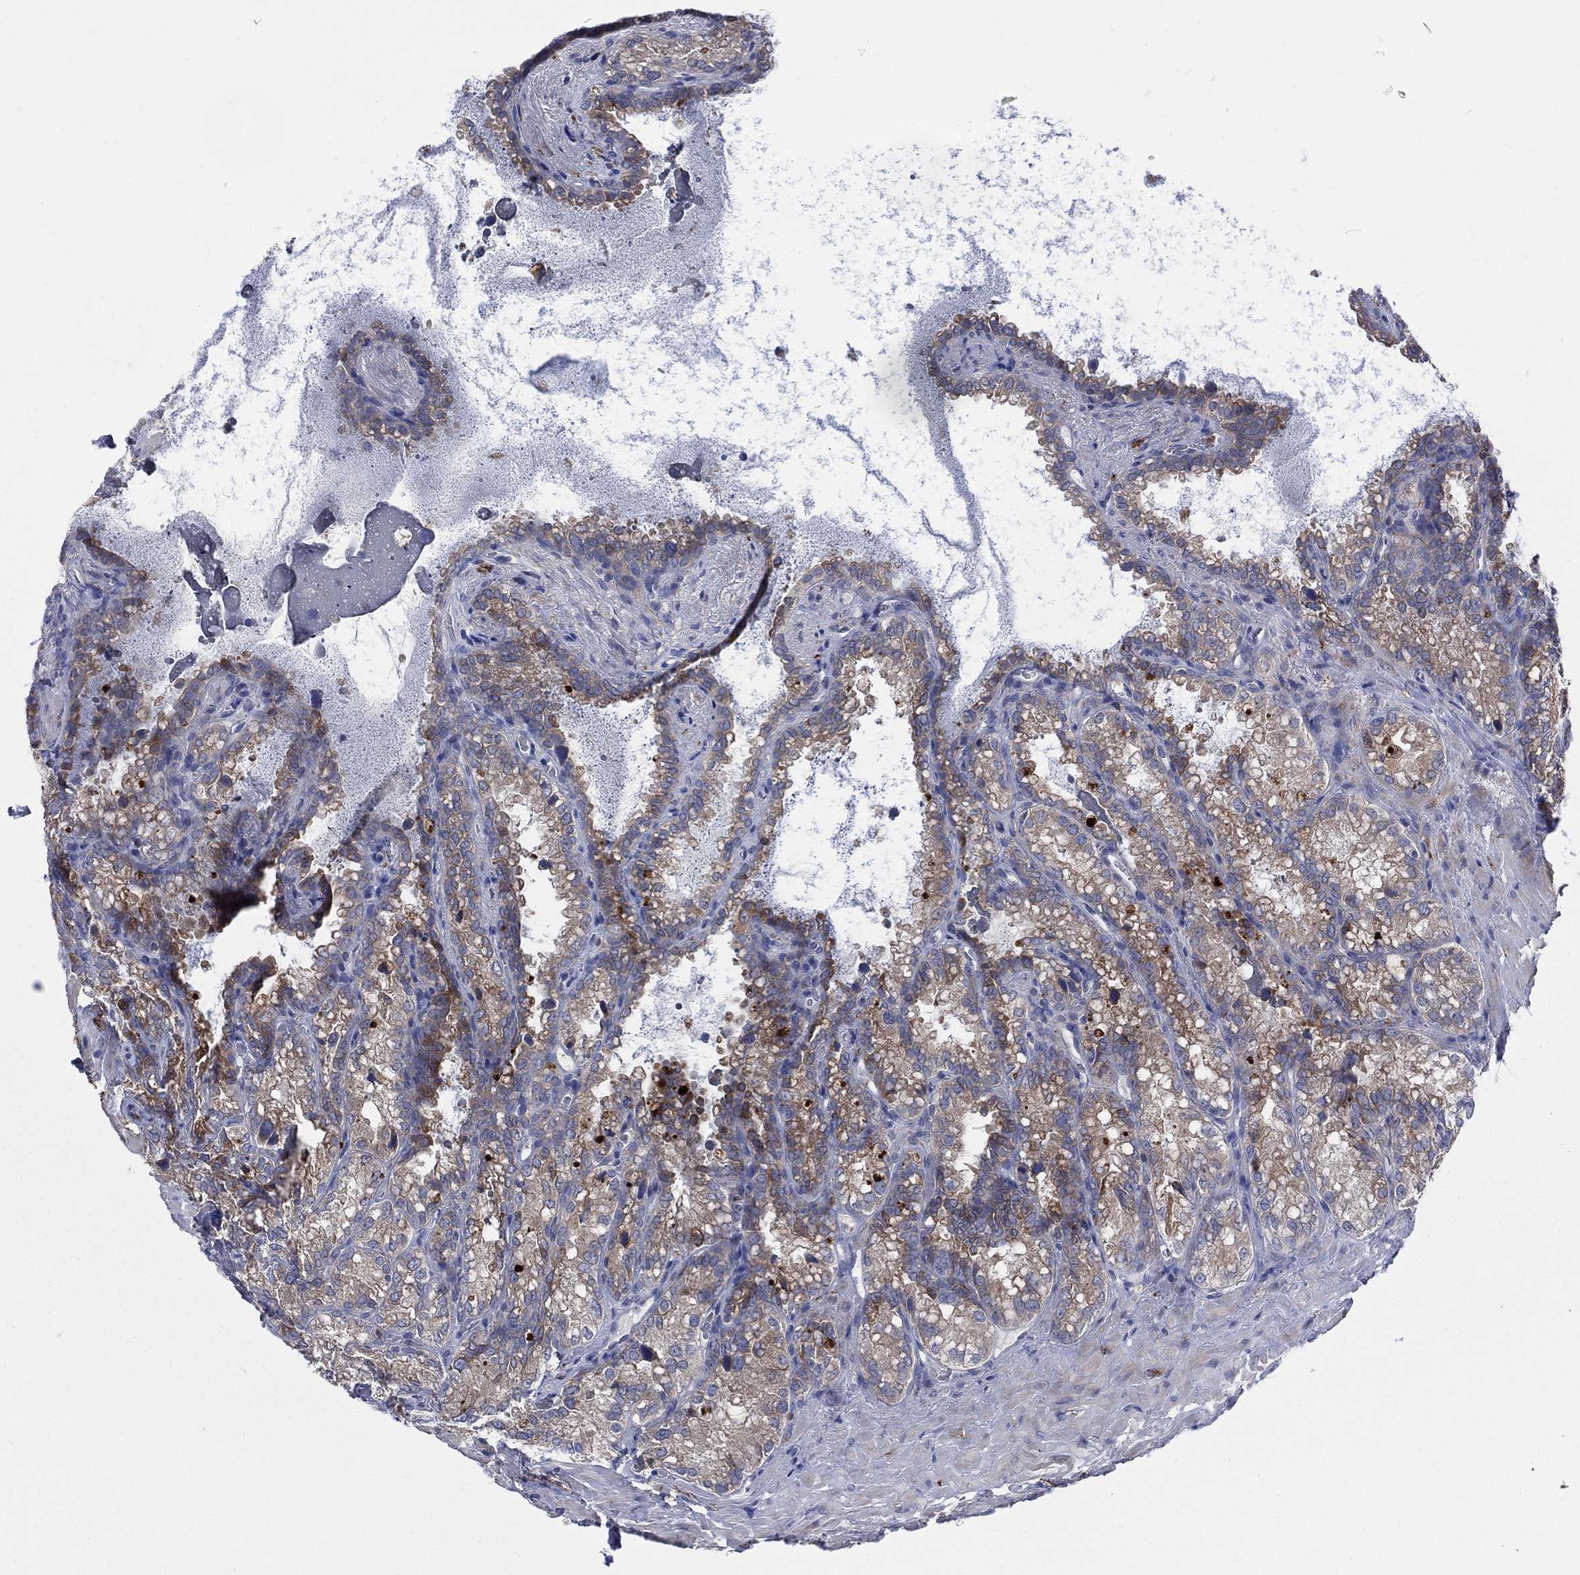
{"staining": {"intensity": "moderate", "quantity": ">75%", "location": "cytoplasmic/membranous"}, "tissue": "seminal vesicle", "cell_type": "Glandular cells", "image_type": "normal", "snomed": [{"axis": "morphology", "description": "Normal tissue, NOS"}, {"axis": "topography", "description": "Seminal veicle"}], "caption": "Protein expression analysis of unremarkable seminal vesicle displays moderate cytoplasmic/membranous expression in about >75% of glandular cells.", "gene": "CCDC159", "patient": {"sex": "male", "age": 68}}